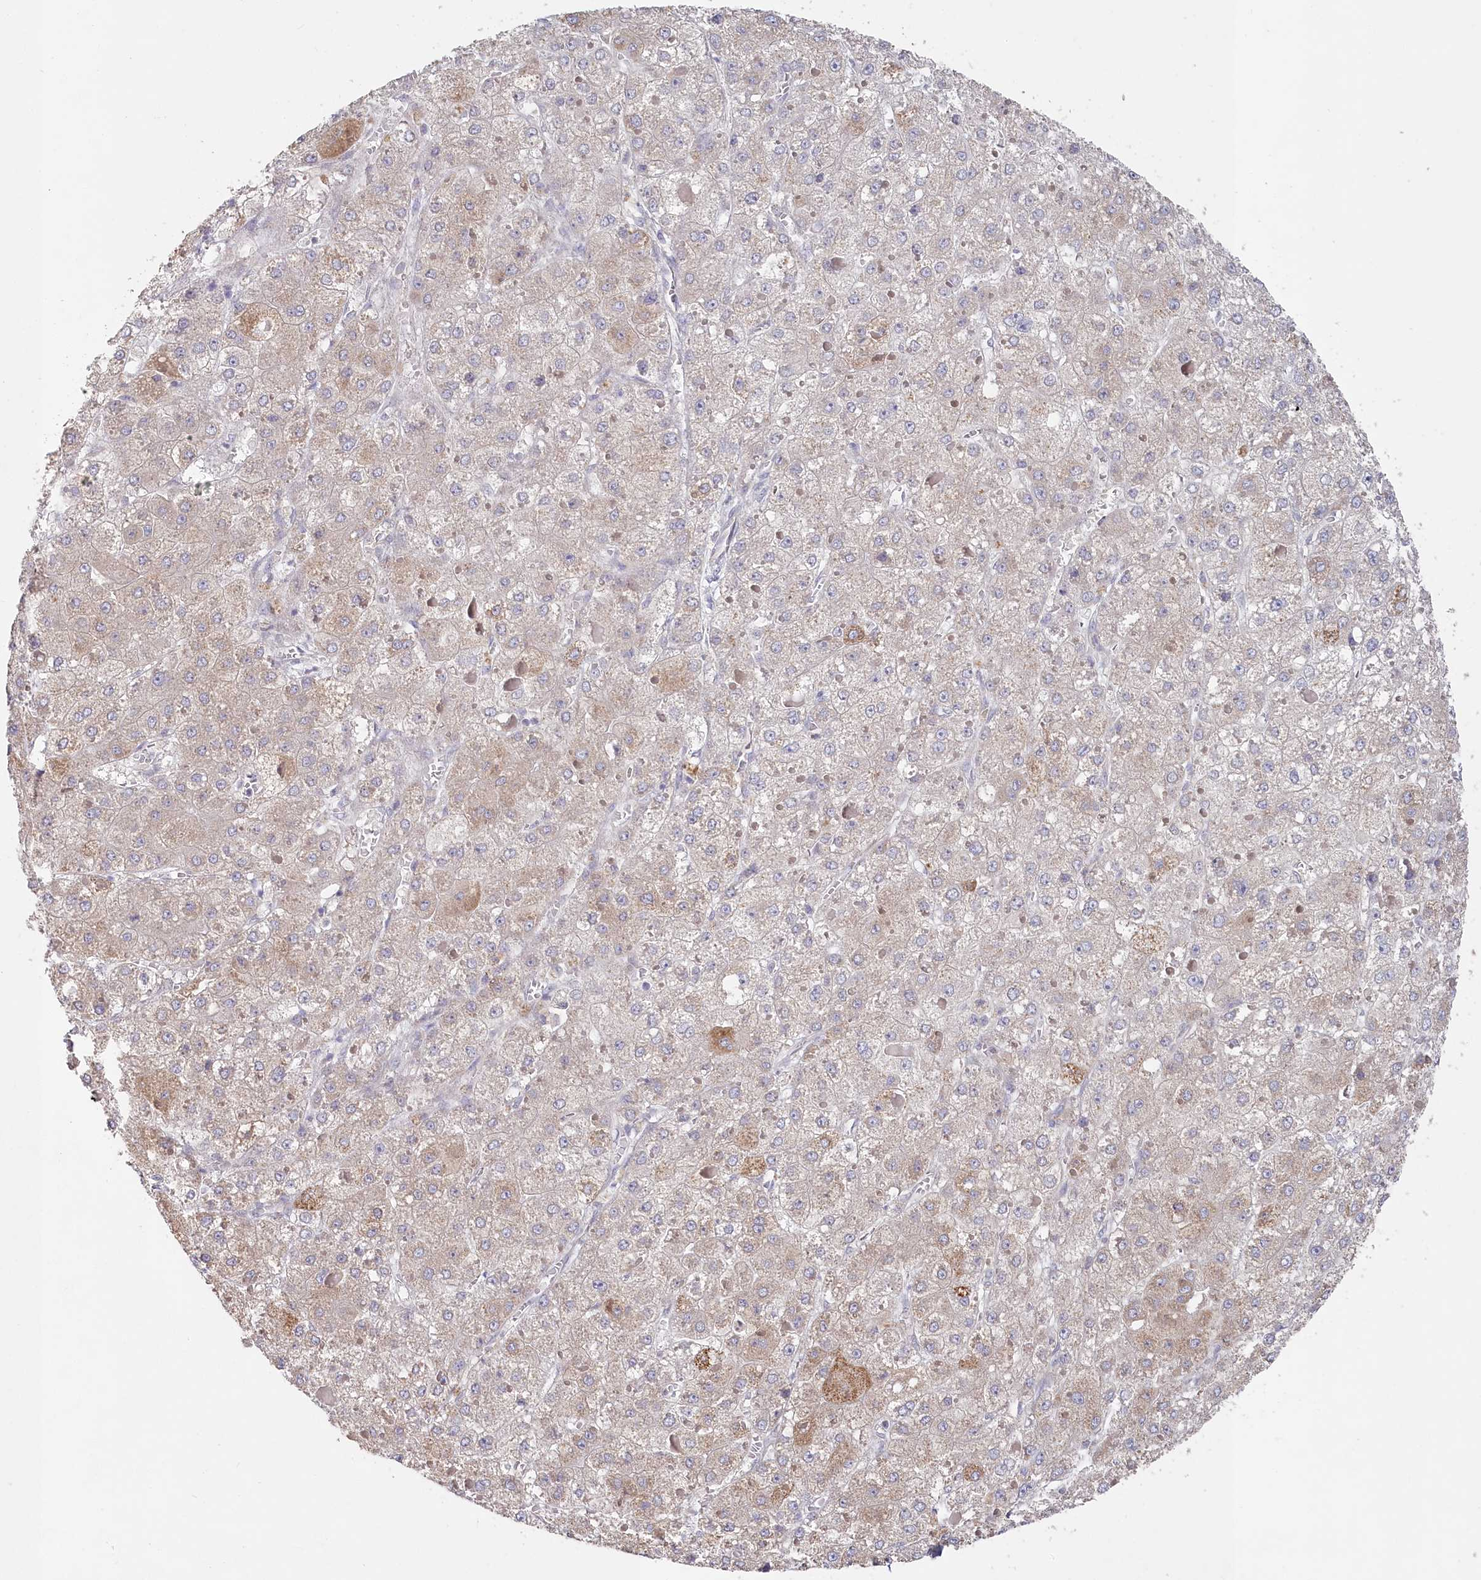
{"staining": {"intensity": "weak", "quantity": "<25%", "location": "cytoplasmic/membranous"}, "tissue": "liver cancer", "cell_type": "Tumor cells", "image_type": "cancer", "snomed": [{"axis": "morphology", "description": "Carcinoma, Hepatocellular, NOS"}, {"axis": "topography", "description": "Liver"}], "caption": "DAB immunohistochemical staining of liver cancer (hepatocellular carcinoma) displays no significant expression in tumor cells.", "gene": "AAMDC", "patient": {"sex": "female", "age": 73}}